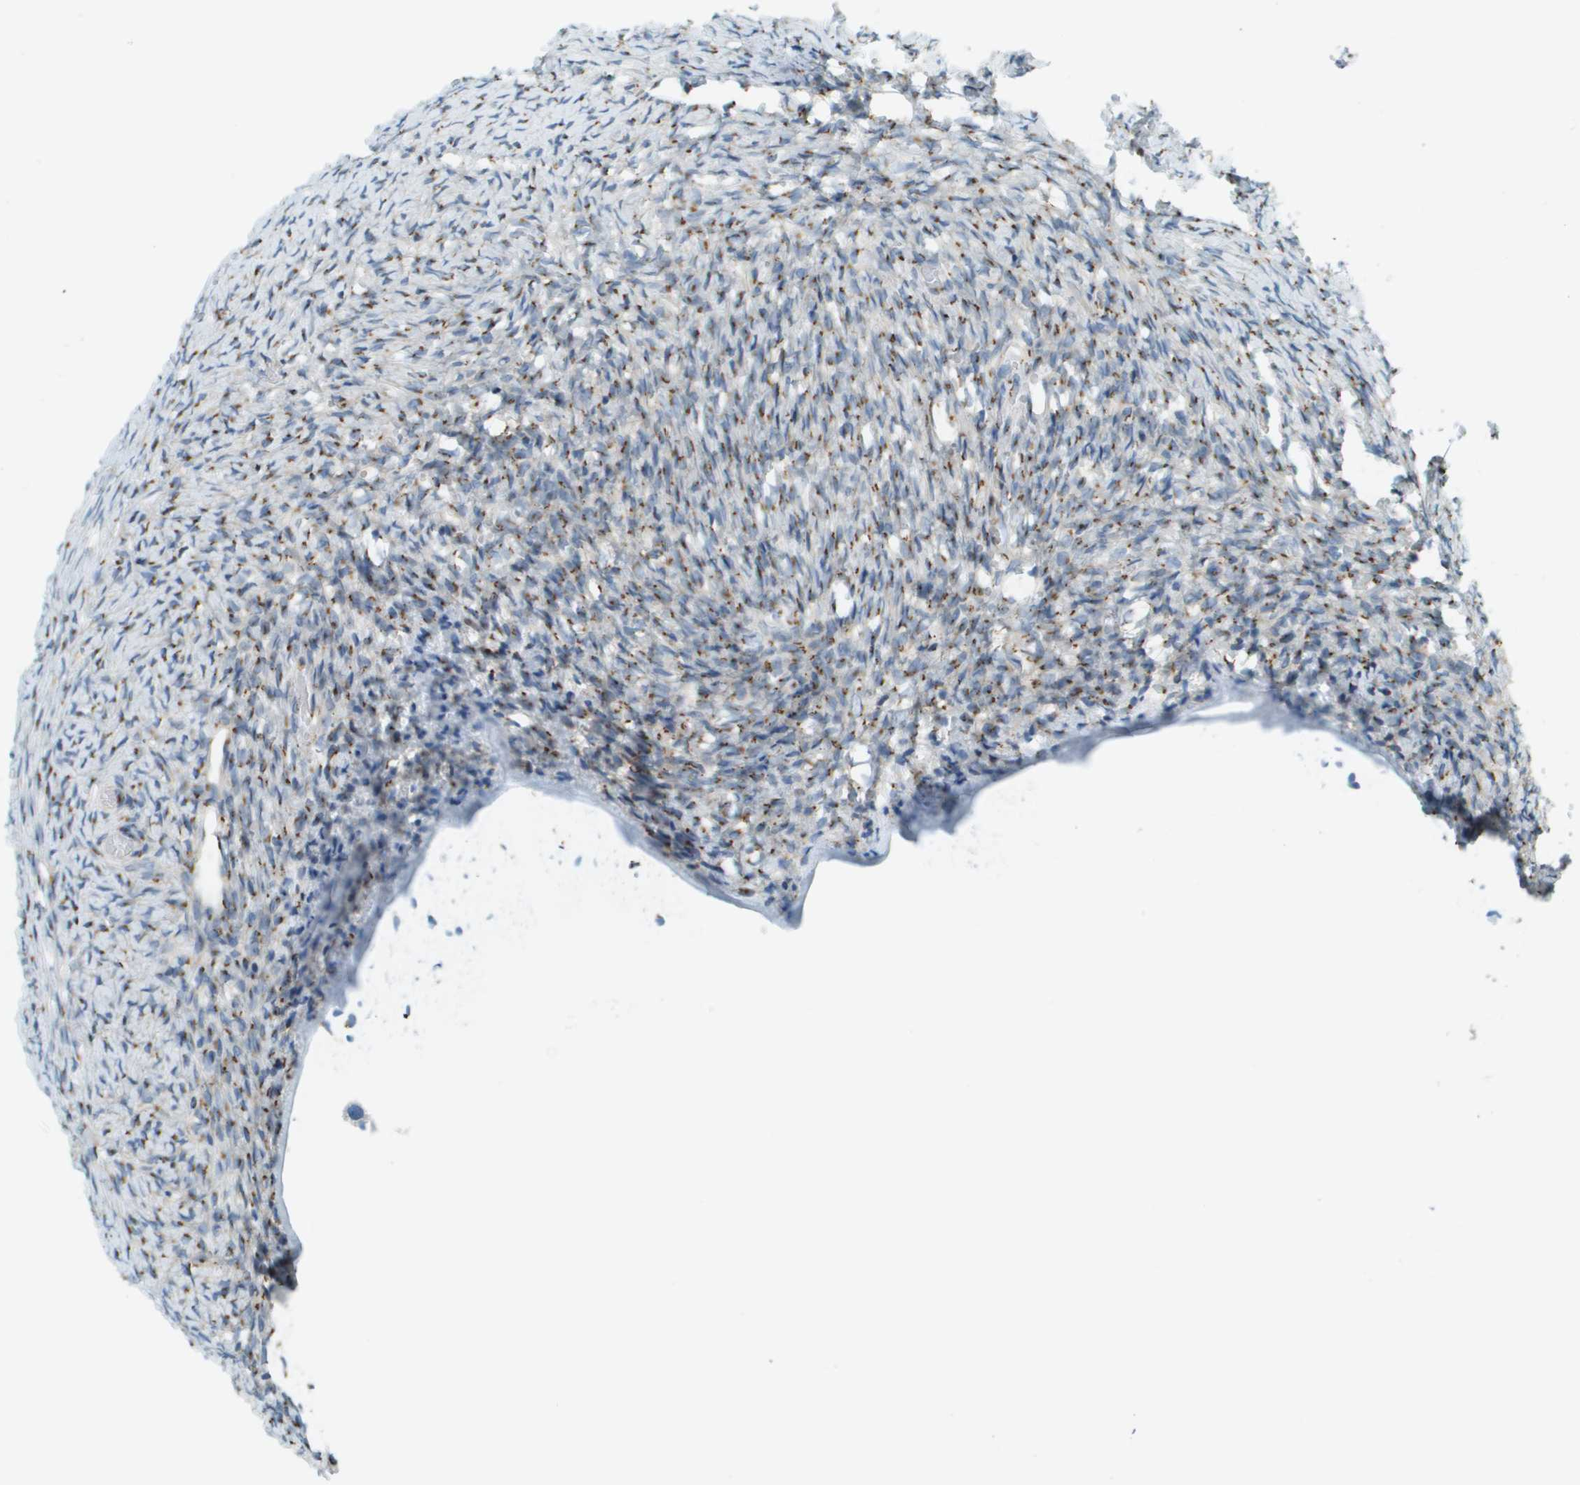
{"staining": {"intensity": "moderate", "quantity": "<25%", "location": "cytoplasmic/membranous"}, "tissue": "ovary", "cell_type": "Ovarian stroma cells", "image_type": "normal", "snomed": [{"axis": "morphology", "description": "Normal tissue, NOS"}, {"axis": "topography", "description": "Ovary"}], "caption": "Immunohistochemical staining of benign human ovary displays low levels of moderate cytoplasmic/membranous staining in about <25% of ovarian stroma cells. The protein is shown in brown color, while the nuclei are stained blue.", "gene": "ACBD3", "patient": {"sex": "female", "age": 27}}